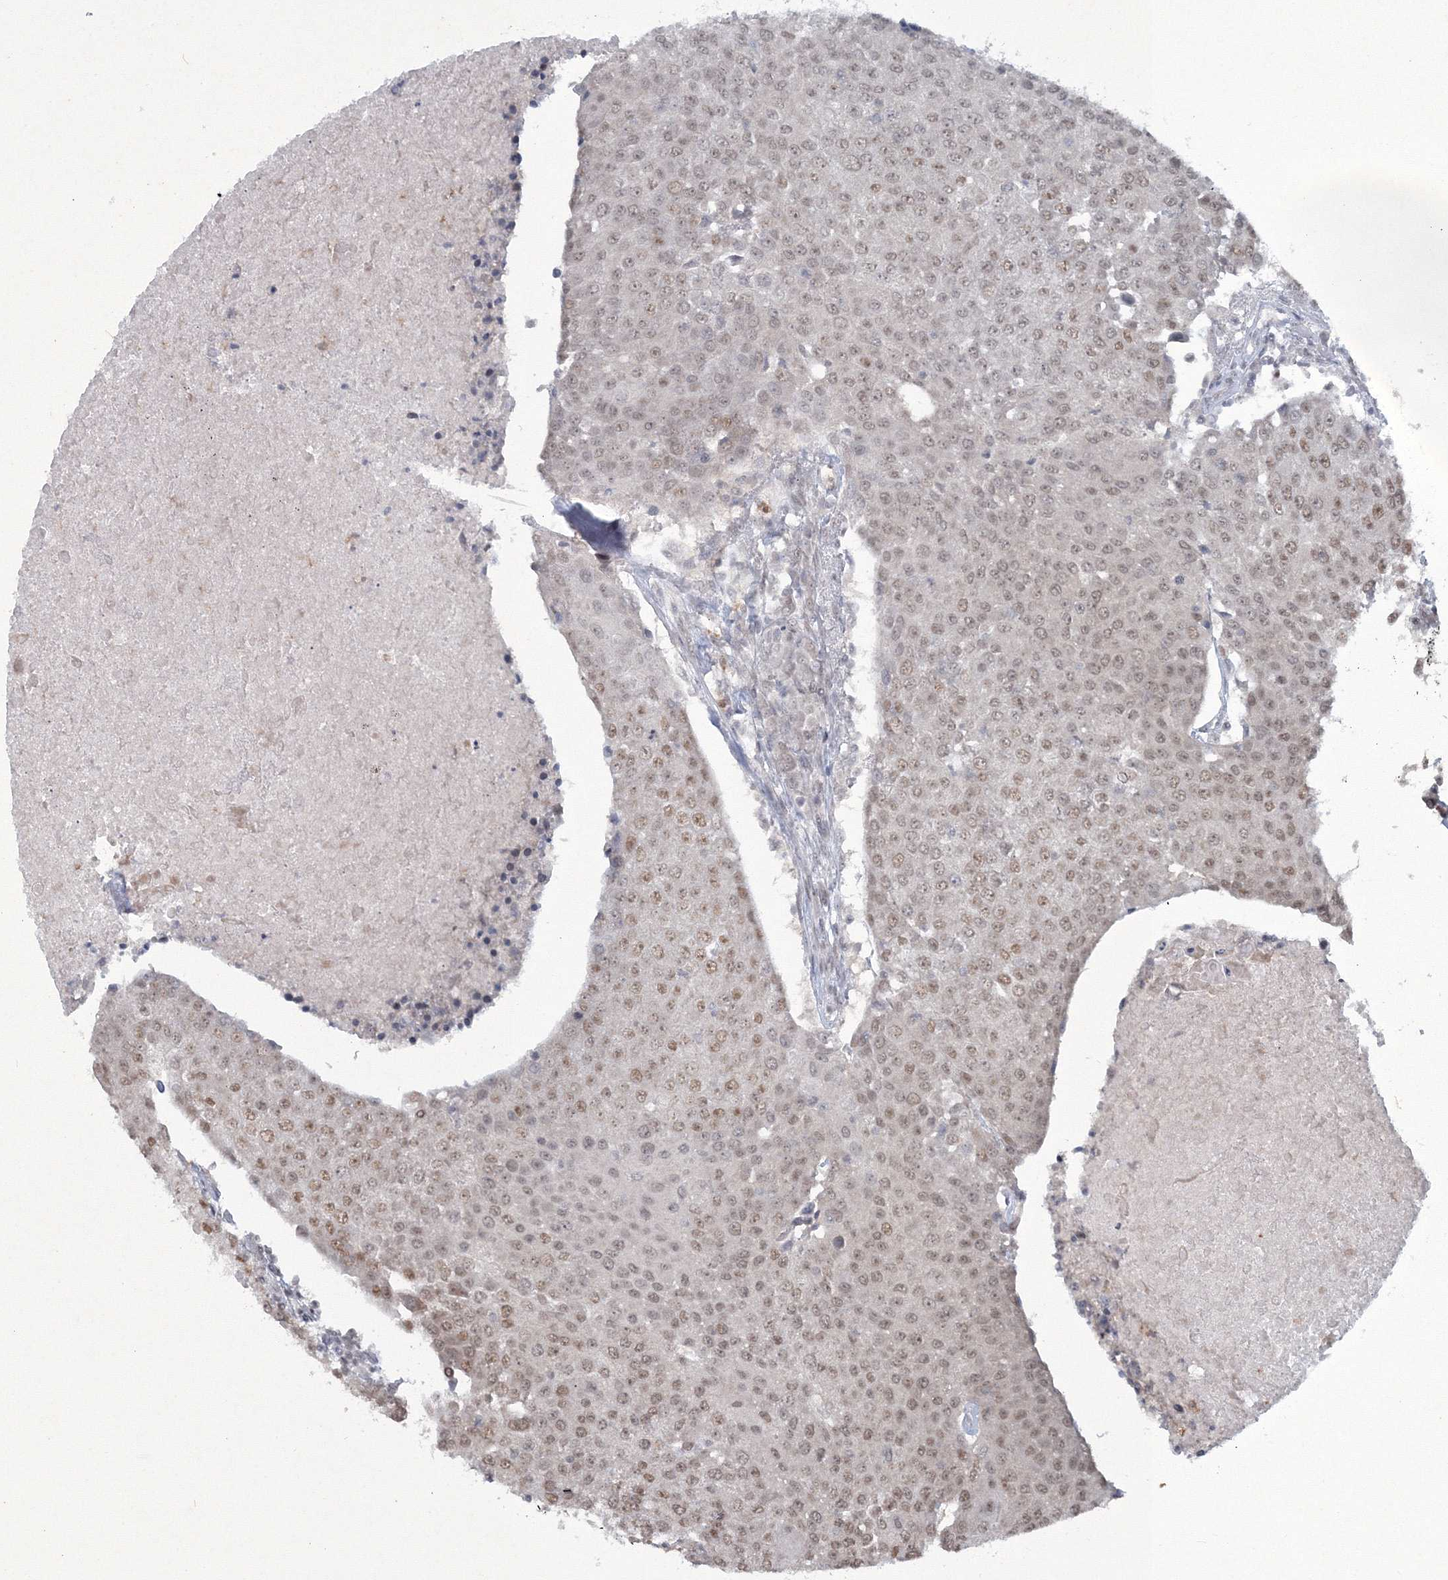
{"staining": {"intensity": "weak", "quantity": ">75%", "location": "nuclear"}, "tissue": "urothelial cancer", "cell_type": "Tumor cells", "image_type": "cancer", "snomed": [{"axis": "morphology", "description": "Urothelial carcinoma, High grade"}, {"axis": "topography", "description": "Urinary bladder"}], "caption": "DAB (3,3'-diaminobenzidine) immunohistochemical staining of human urothelial cancer shows weak nuclear protein staining in approximately >75% of tumor cells.", "gene": "C3orf33", "patient": {"sex": "female", "age": 85}}